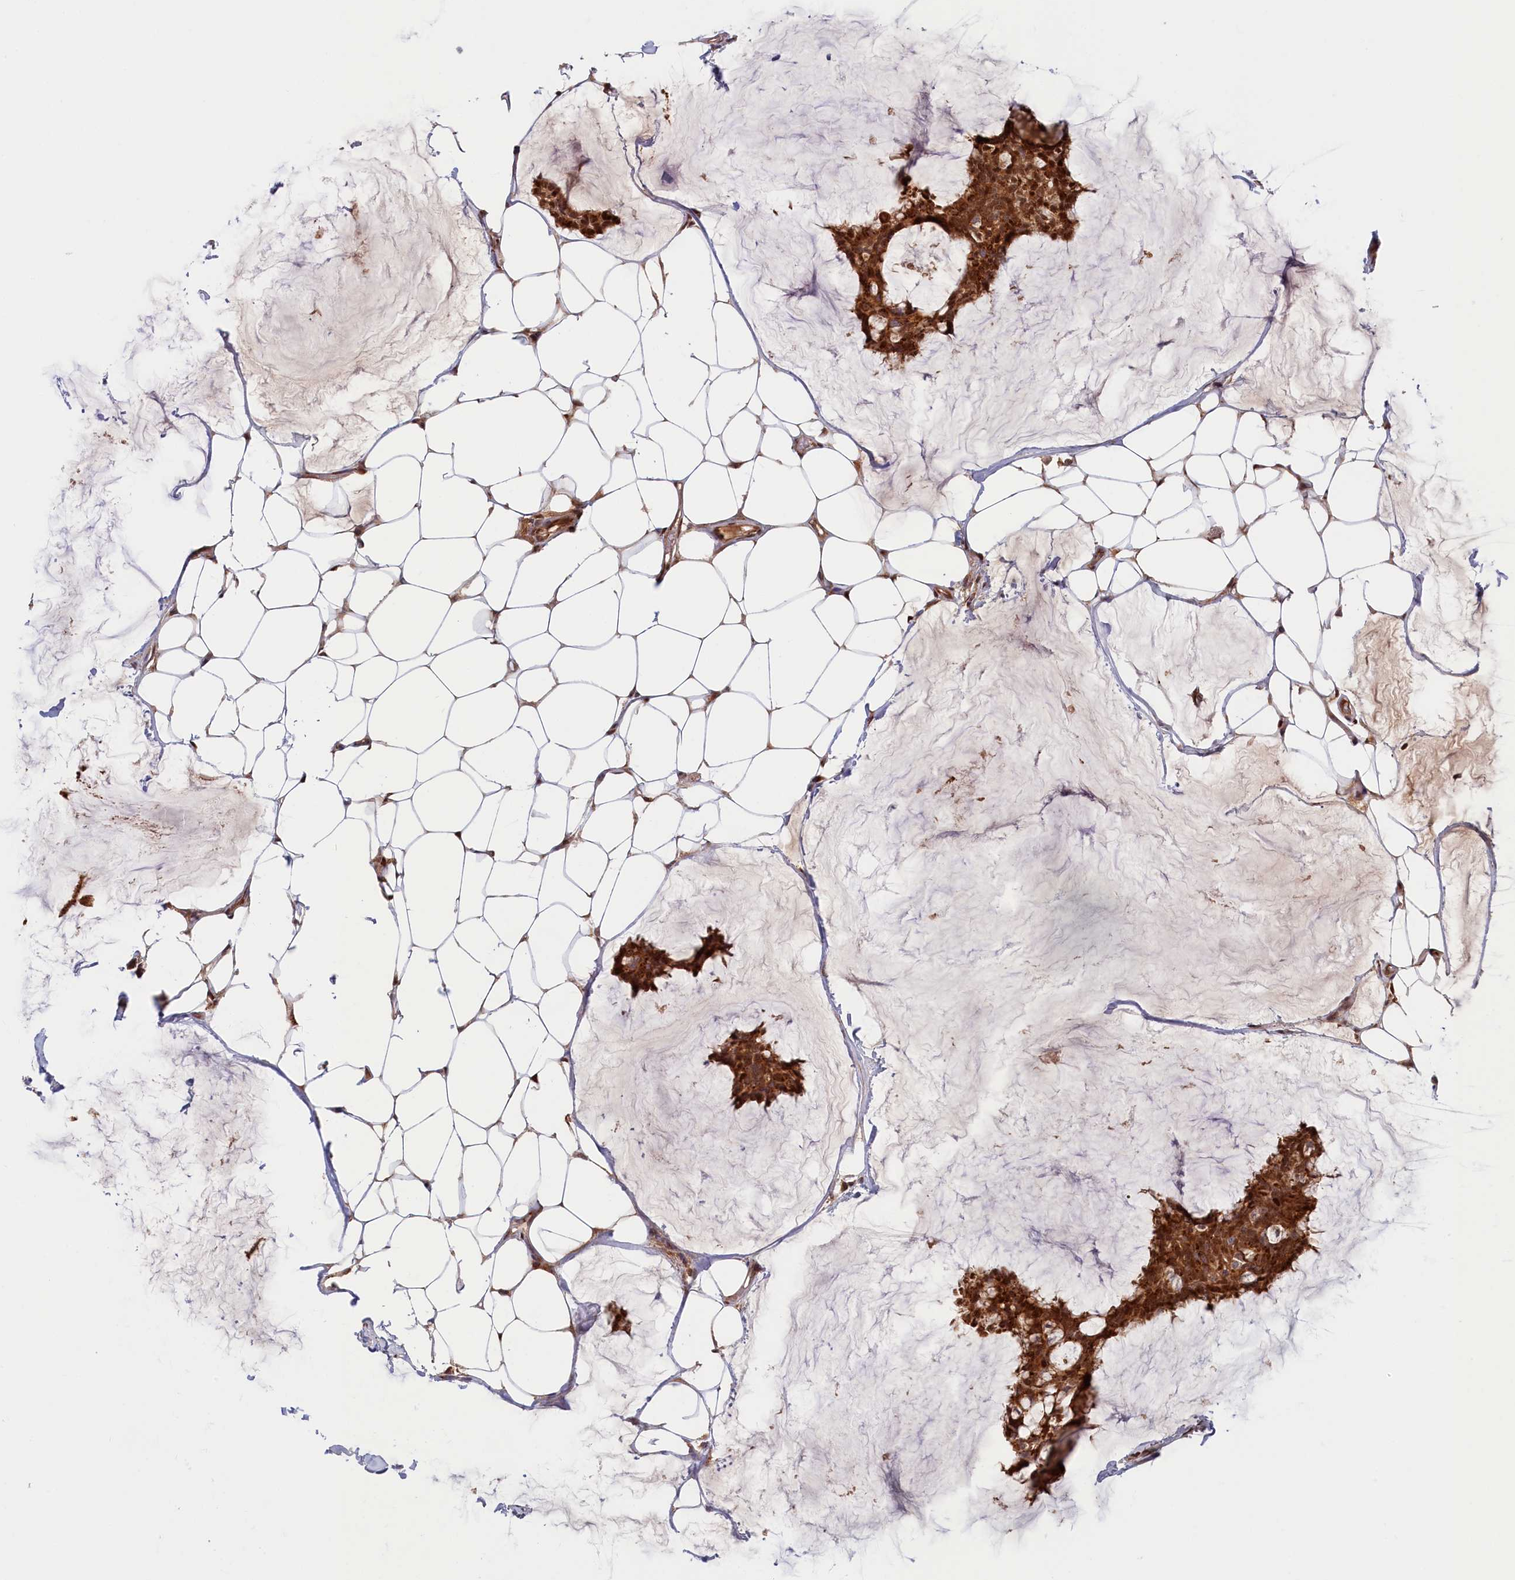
{"staining": {"intensity": "strong", "quantity": ">75%", "location": "cytoplasmic/membranous,nuclear"}, "tissue": "breast cancer", "cell_type": "Tumor cells", "image_type": "cancer", "snomed": [{"axis": "morphology", "description": "Duct carcinoma"}, {"axis": "topography", "description": "Breast"}], "caption": "DAB (3,3'-diaminobenzidine) immunohistochemical staining of human breast invasive ductal carcinoma displays strong cytoplasmic/membranous and nuclear protein positivity in approximately >75% of tumor cells. Nuclei are stained in blue.", "gene": "CHST12", "patient": {"sex": "female", "age": 93}}